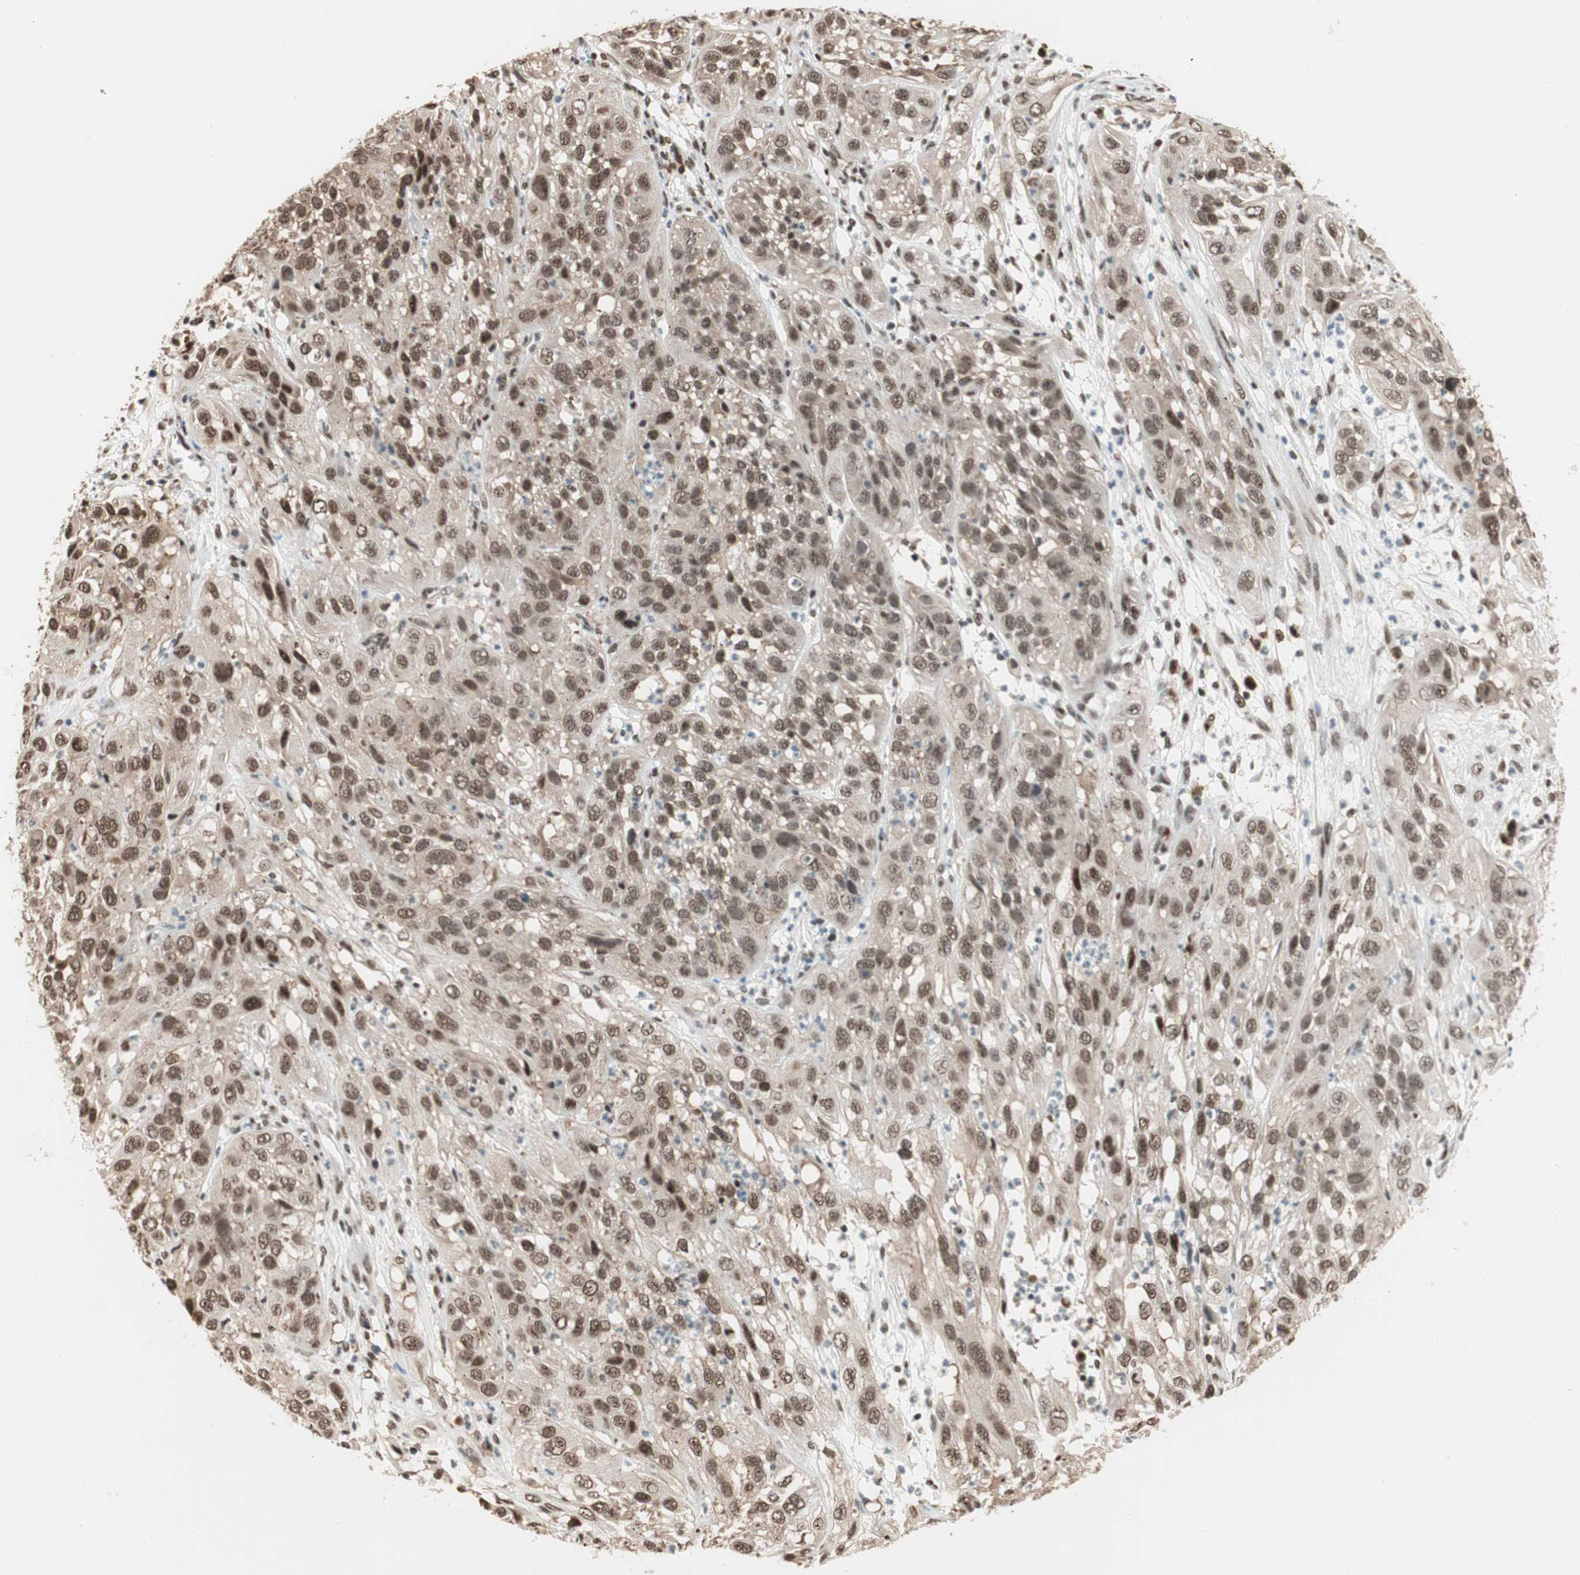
{"staining": {"intensity": "moderate", "quantity": ">75%", "location": "cytoplasmic/membranous,nuclear"}, "tissue": "cervical cancer", "cell_type": "Tumor cells", "image_type": "cancer", "snomed": [{"axis": "morphology", "description": "Squamous cell carcinoma, NOS"}, {"axis": "topography", "description": "Cervix"}], "caption": "A histopathology image of squamous cell carcinoma (cervical) stained for a protein exhibits moderate cytoplasmic/membranous and nuclear brown staining in tumor cells.", "gene": "SMARCE1", "patient": {"sex": "female", "age": 32}}